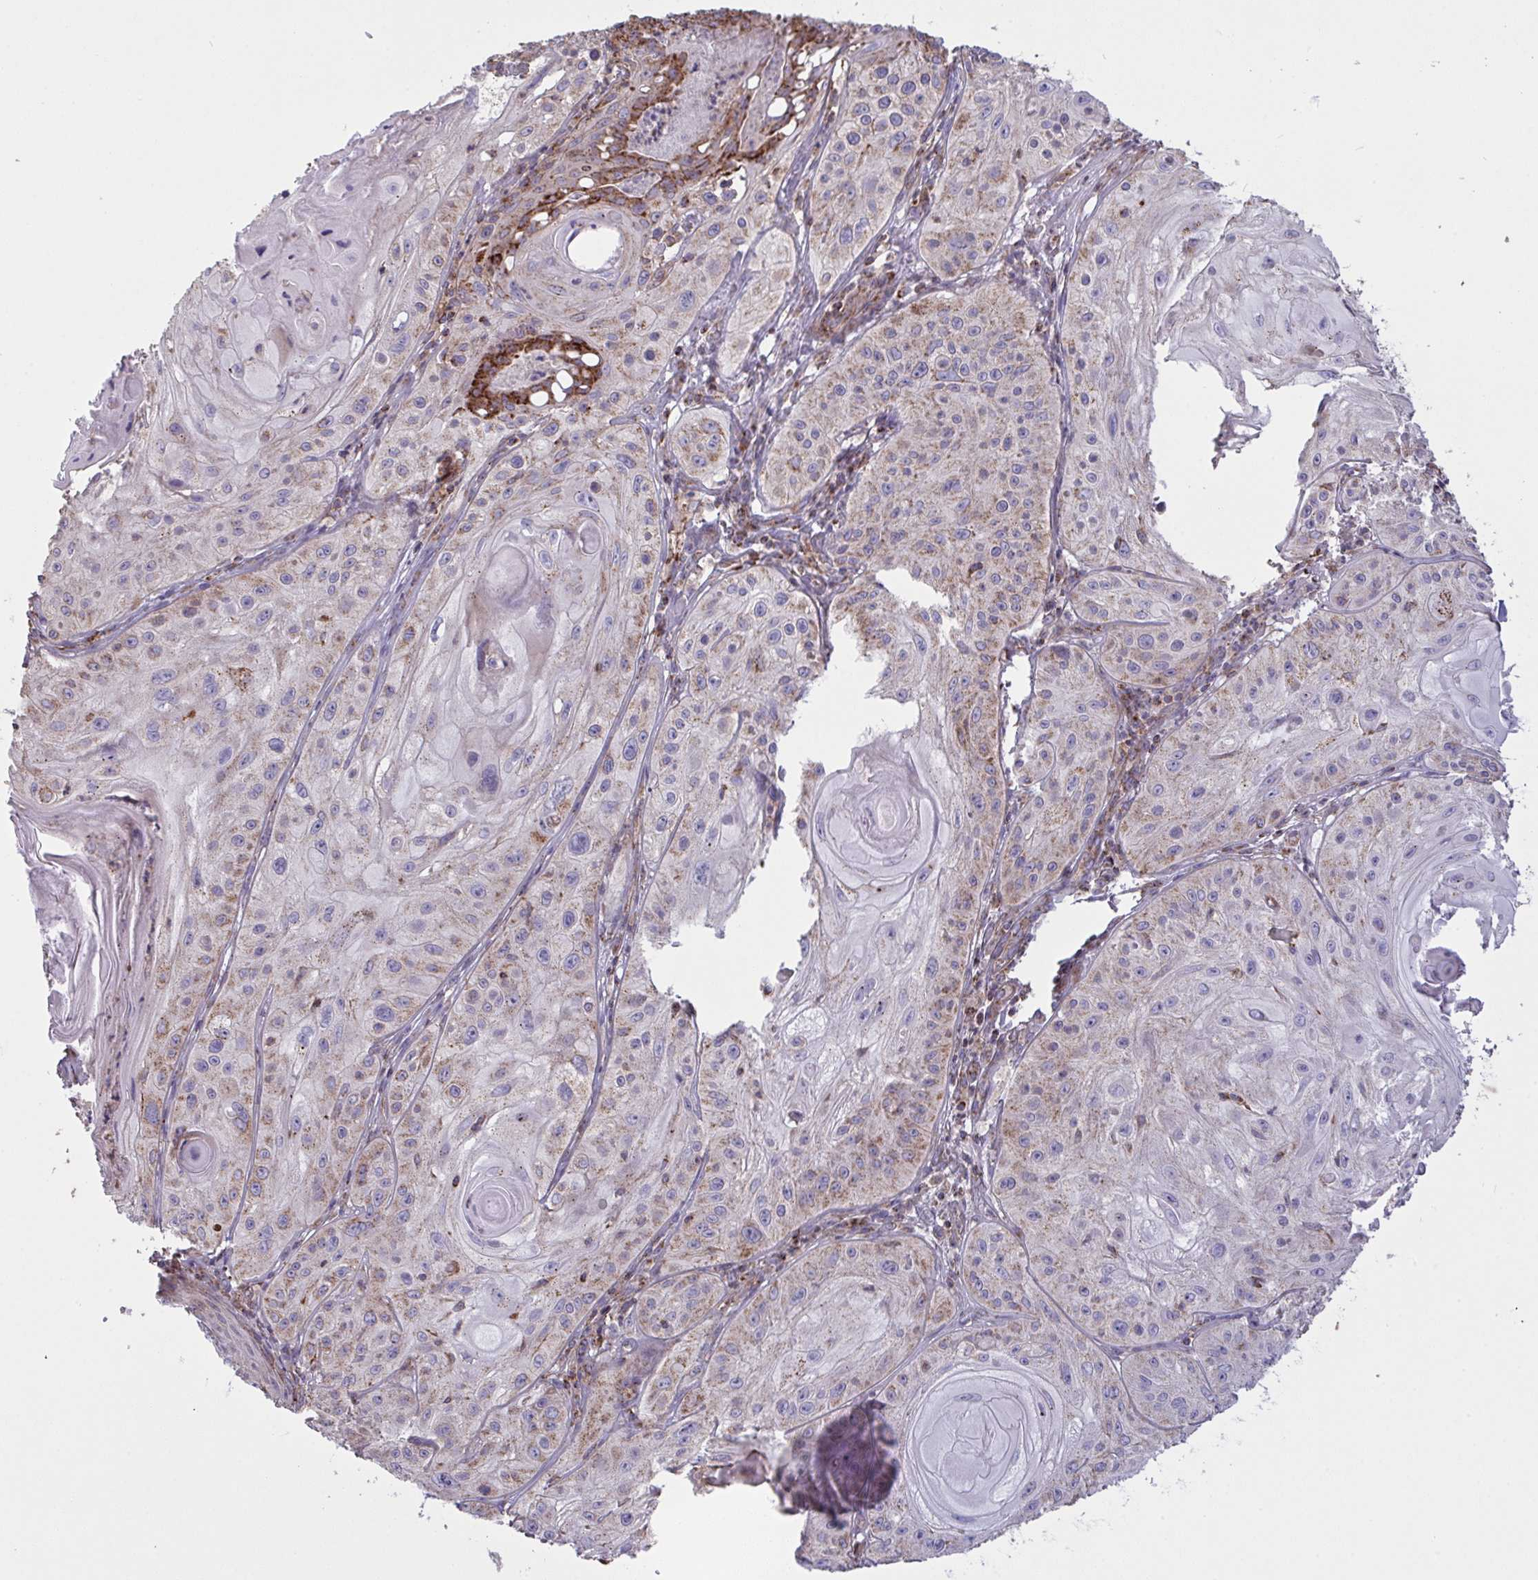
{"staining": {"intensity": "moderate", "quantity": "25%-75%", "location": "cytoplasmic/membranous"}, "tissue": "skin cancer", "cell_type": "Tumor cells", "image_type": "cancer", "snomed": [{"axis": "morphology", "description": "Squamous cell carcinoma, NOS"}, {"axis": "topography", "description": "Skin"}], "caption": "Immunohistochemical staining of squamous cell carcinoma (skin) demonstrates medium levels of moderate cytoplasmic/membranous positivity in approximately 25%-75% of tumor cells.", "gene": "MICOS10", "patient": {"sex": "male", "age": 85}}